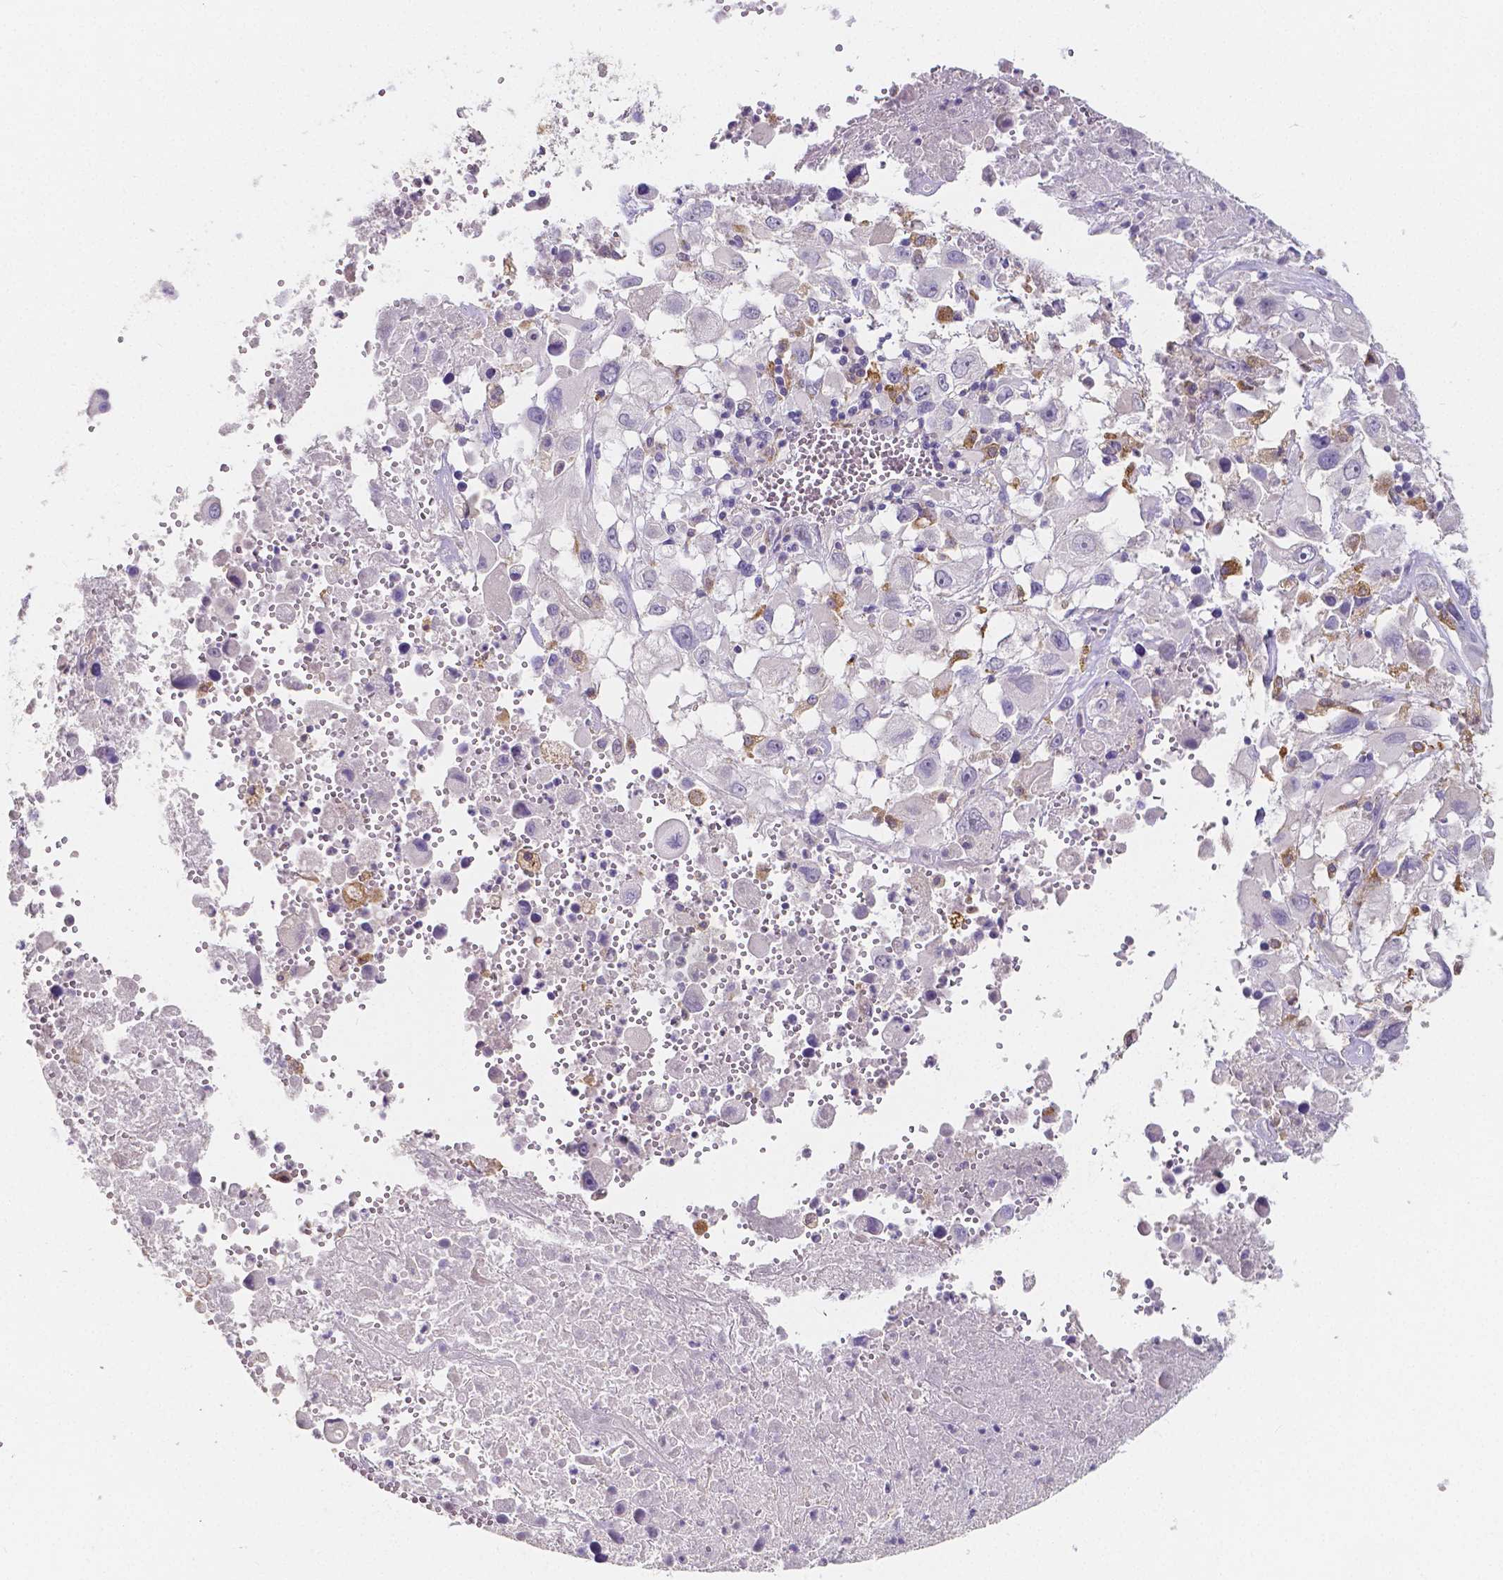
{"staining": {"intensity": "negative", "quantity": "none", "location": "none"}, "tissue": "melanoma", "cell_type": "Tumor cells", "image_type": "cancer", "snomed": [{"axis": "morphology", "description": "Malignant melanoma, Metastatic site"}, {"axis": "topography", "description": "Soft tissue"}], "caption": "There is no significant positivity in tumor cells of malignant melanoma (metastatic site).", "gene": "ACP5", "patient": {"sex": "male", "age": 50}}